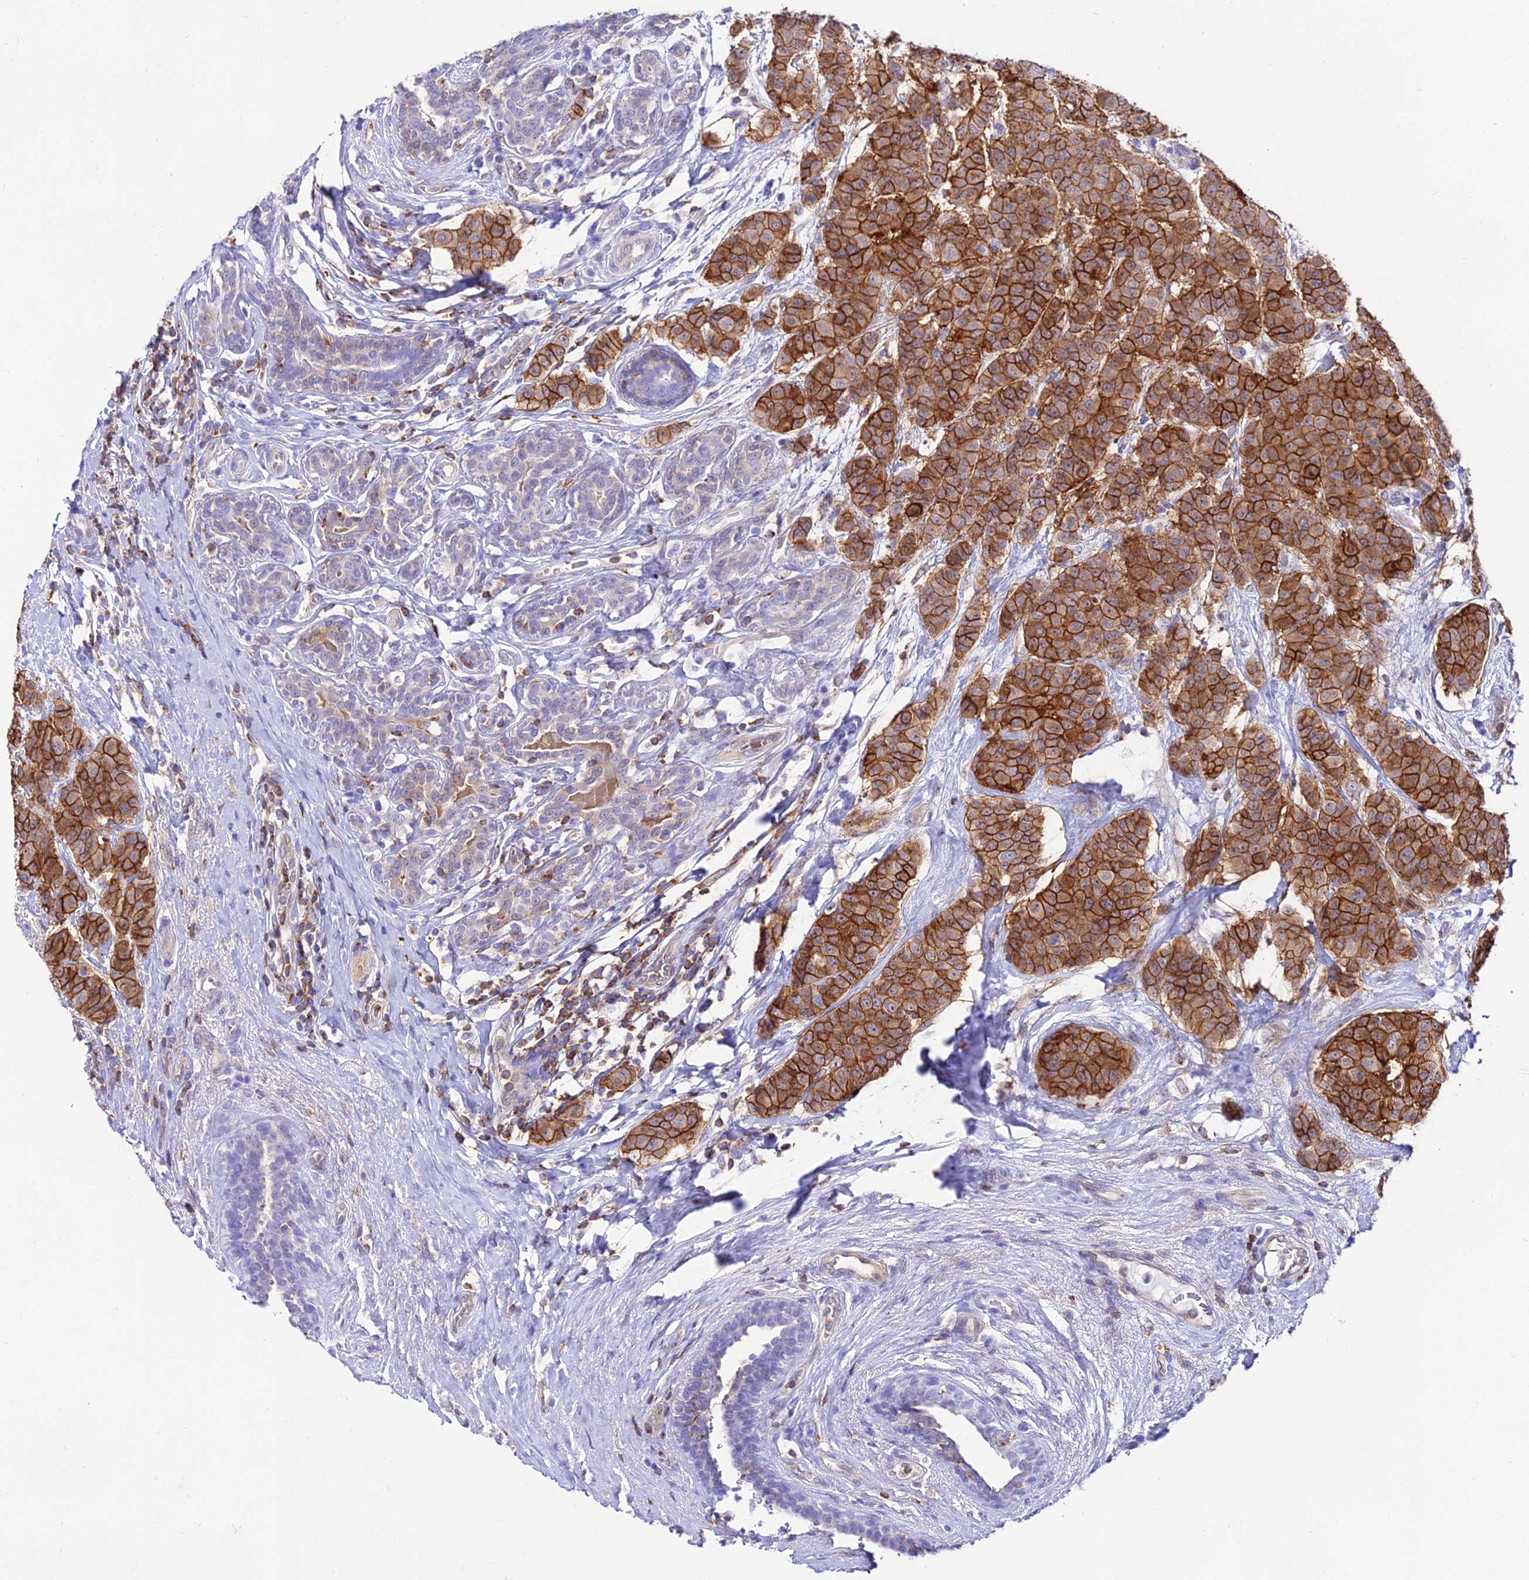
{"staining": {"intensity": "strong", "quantity": ">75%", "location": "cytoplasmic/membranous"}, "tissue": "breast cancer", "cell_type": "Tumor cells", "image_type": "cancer", "snomed": [{"axis": "morphology", "description": "Duct carcinoma"}, {"axis": "topography", "description": "Breast"}], "caption": "A histopathology image of human intraductal carcinoma (breast) stained for a protein reveals strong cytoplasmic/membranous brown staining in tumor cells.", "gene": "S100A16", "patient": {"sex": "female", "age": 40}}